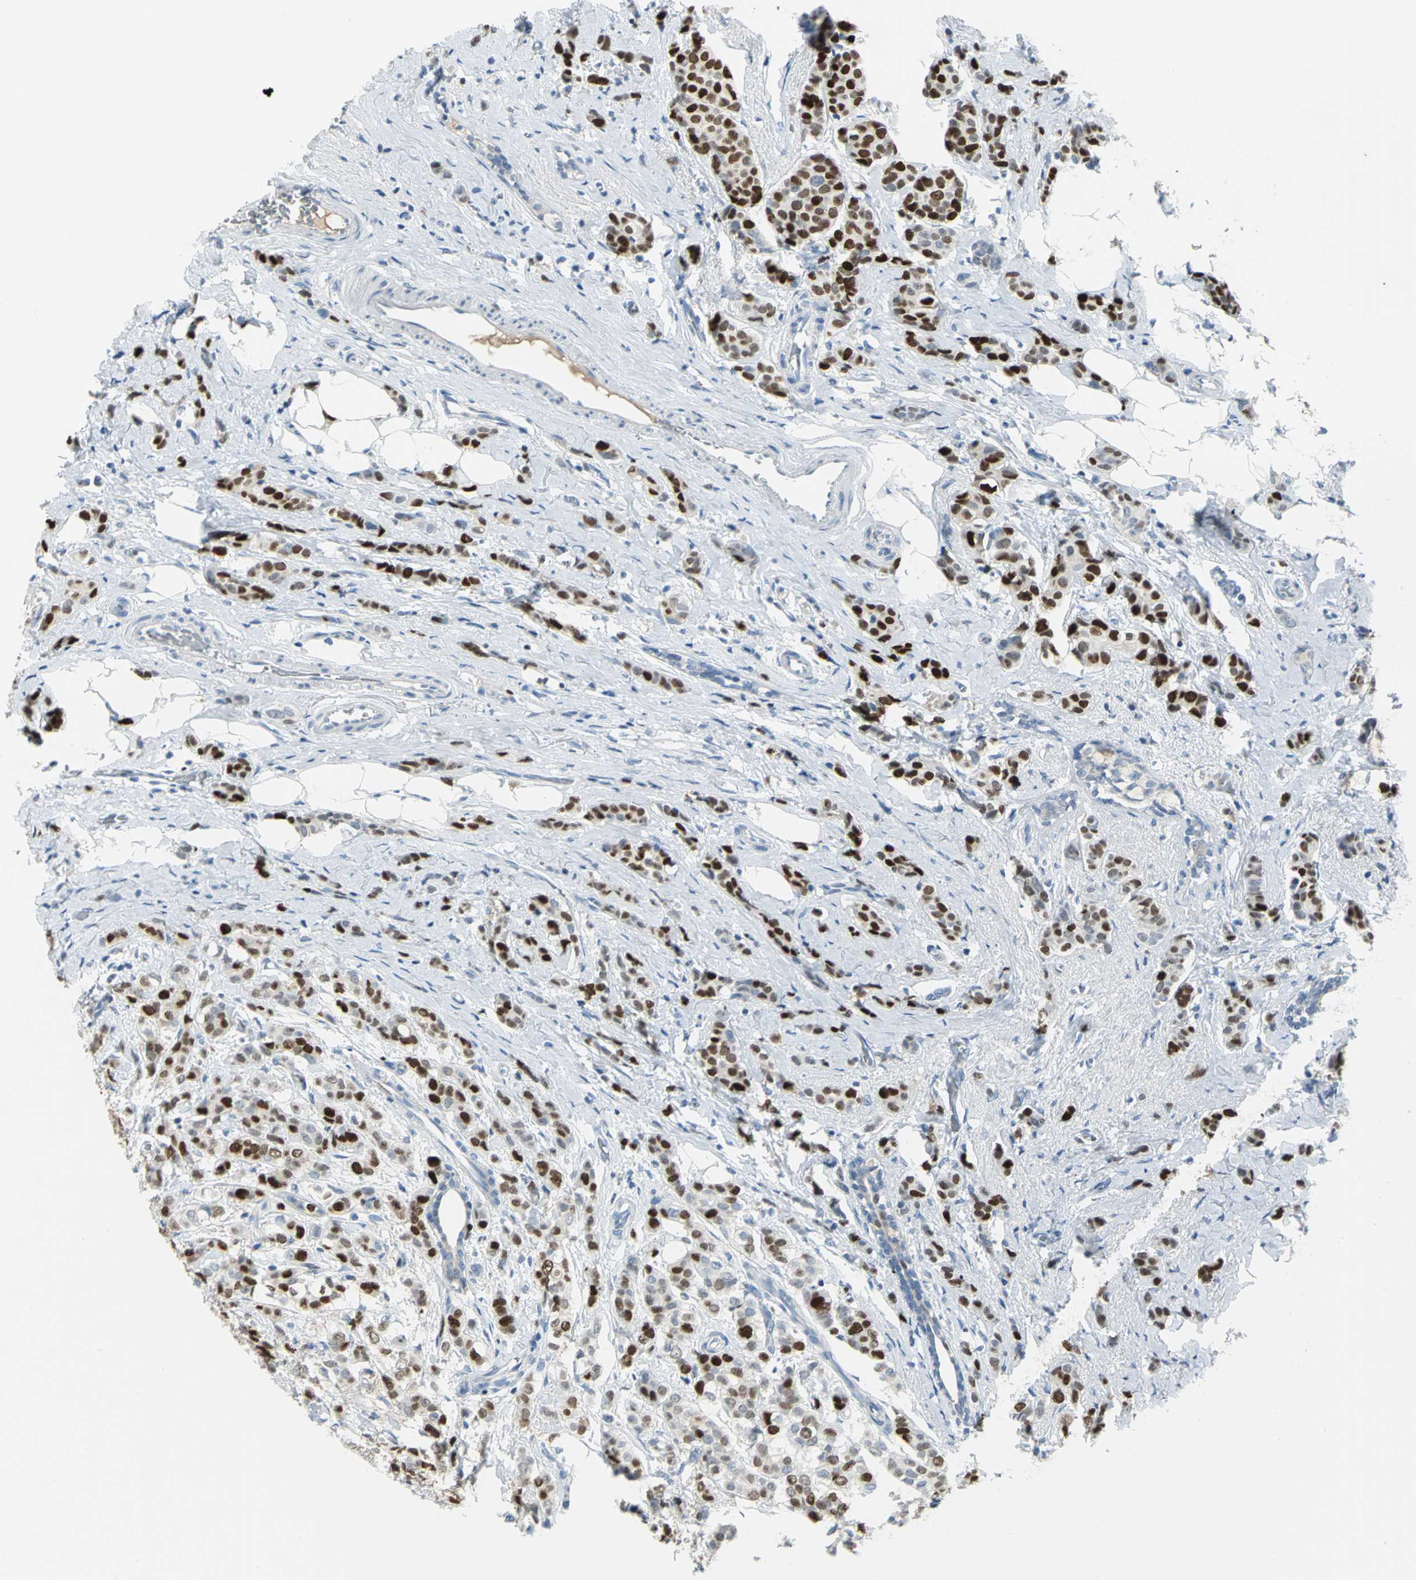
{"staining": {"intensity": "strong", "quantity": ">75%", "location": "nuclear"}, "tissue": "breast cancer", "cell_type": "Tumor cells", "image_type": "cancer", "snomed": [{"axis": "morphology", "description": "Lobular carcinoma"}, {"axis": "topography", "description": "Breast"}], "caption": "IHC of lobular carcinoma (breast) reveals high levels of strong nuclear expression in approximately >75% of tumor cells.", "gene": "MCM4", "patient": {"sex": "female", "age": 60}}